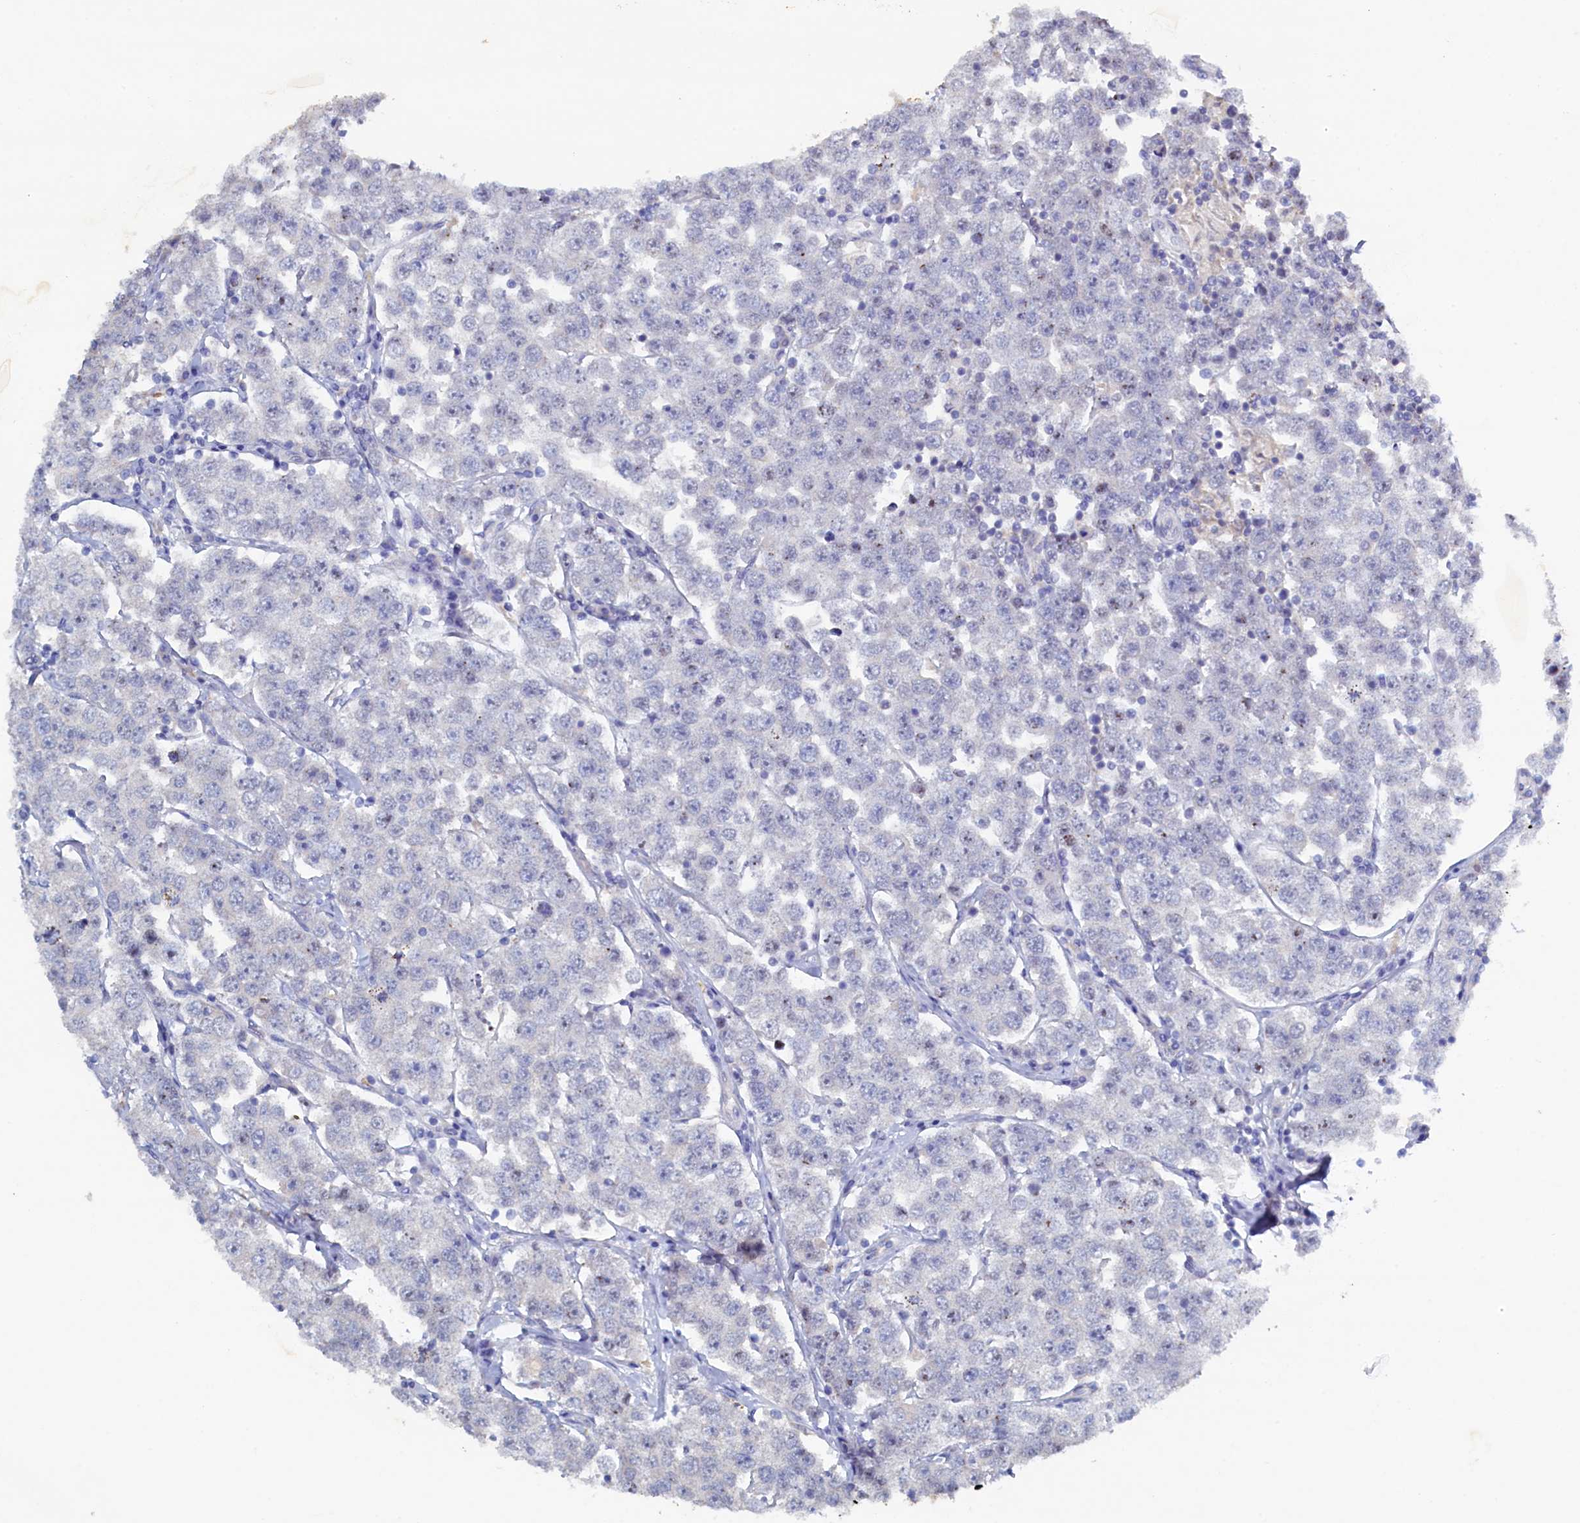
{"staining": {"intensity": "negative", "quantity": "none", "location": "none"}, "tissue": "testis cancer", "cell_type": "Tumor cells", "image_type": "cancer", "snomed": [{"axis": "morphology", "description": "Seminoma, NOS"}, {"axis": "topography", "description": "Testis"}], "caption": "DAB (3,3'-diaminobenzidine) immunohistochemical staining of human seminoma (testis) displays no significant expression in tumor cells.", "gene": "CBLIF", "patient": {"sex": "male", "age": 28}}